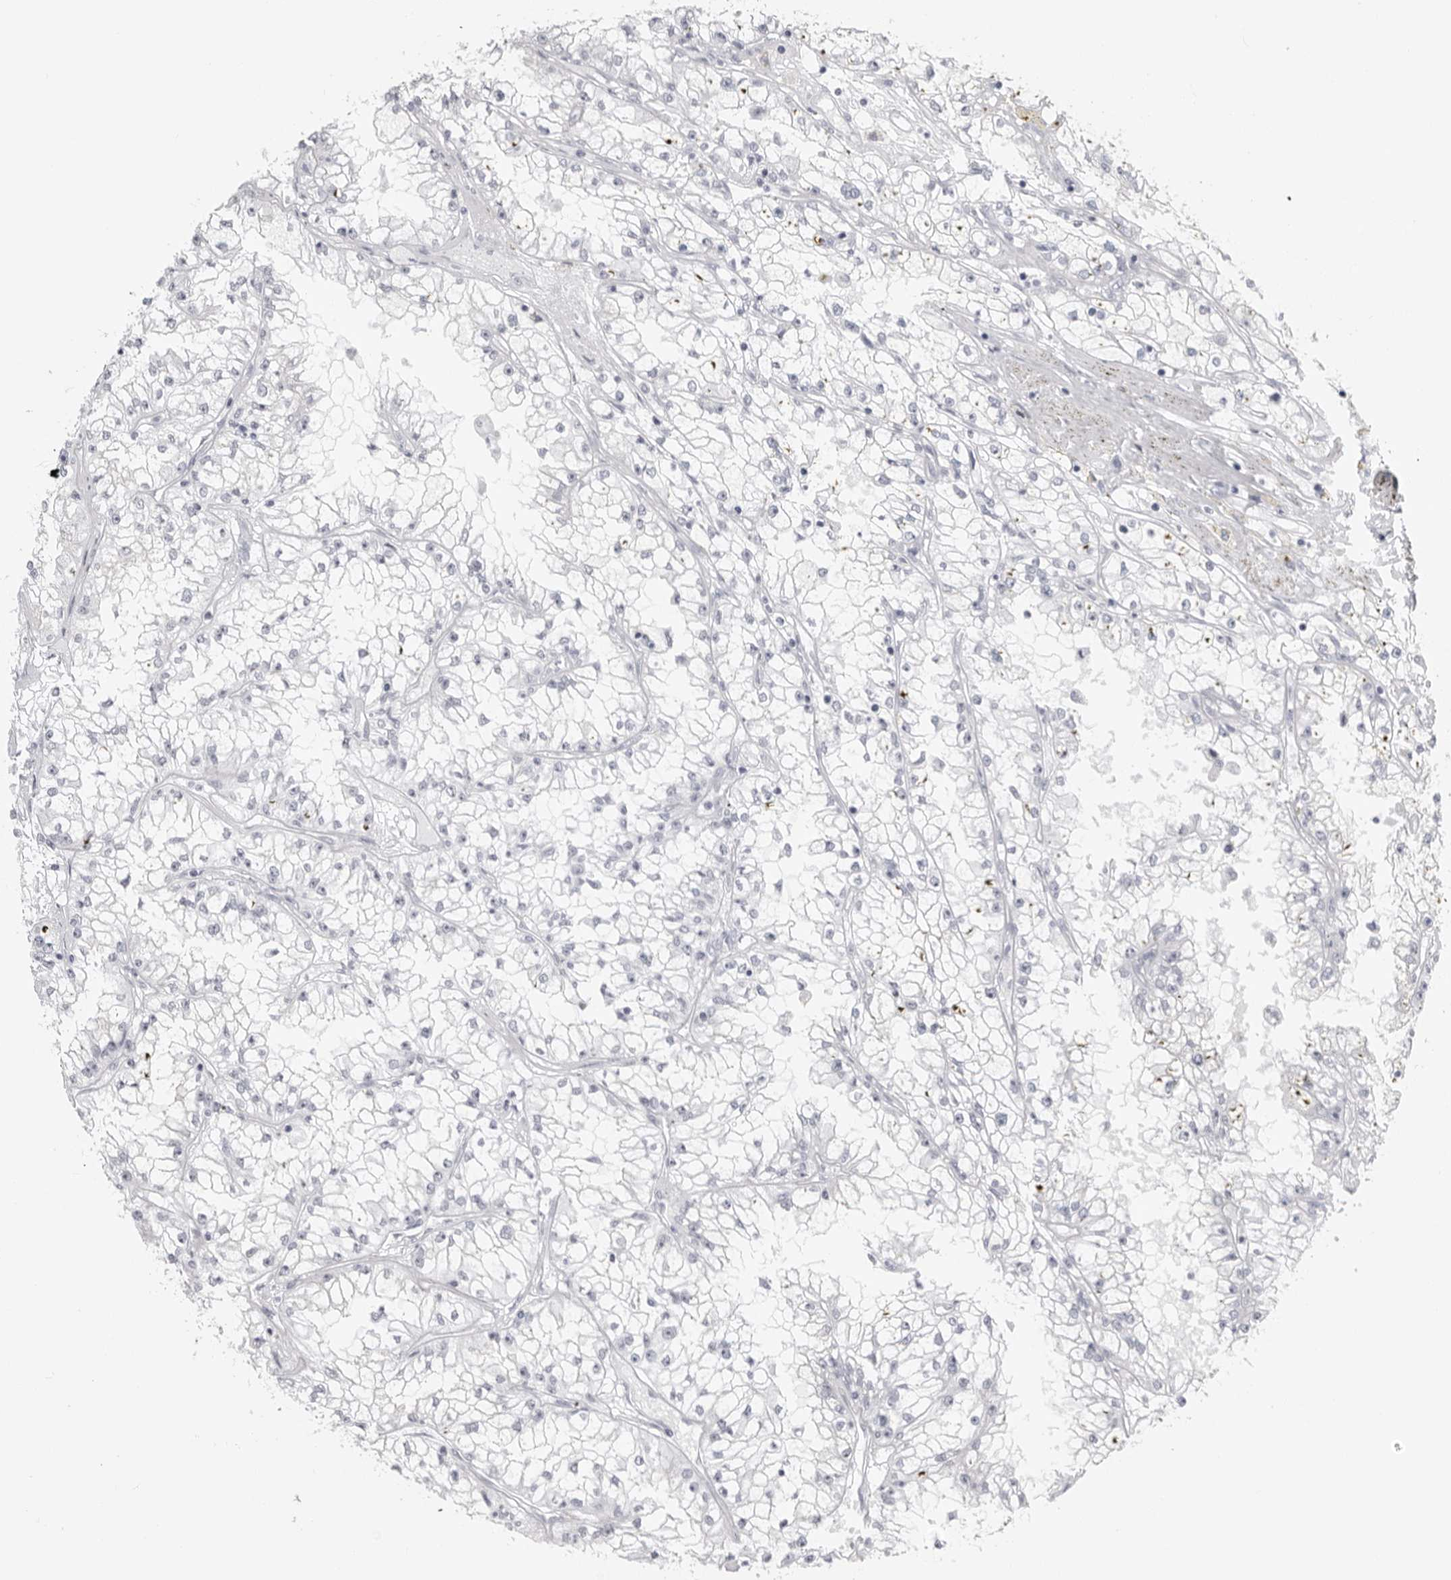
{"staining": {"intensity": "negative", "quantity": "none", "location": "none"}, "tissue": "renal cancer", "cell_type": "Tumor cells", "image_type": "cancer", "snomed": [{"axis": "morphology", "description": "Adenocarcinoma, NOS"}, {"axis": "topography", "description": "Kidney"}], "caption": "An immunohistochemistry (IHC) histopathology image of renal adenocarcinoma is shown. There is no staining in tumor cells of renal adenocarcinoma.", "gene": "SERPINF2", "patient": {"sex": "male", "age": 56}}